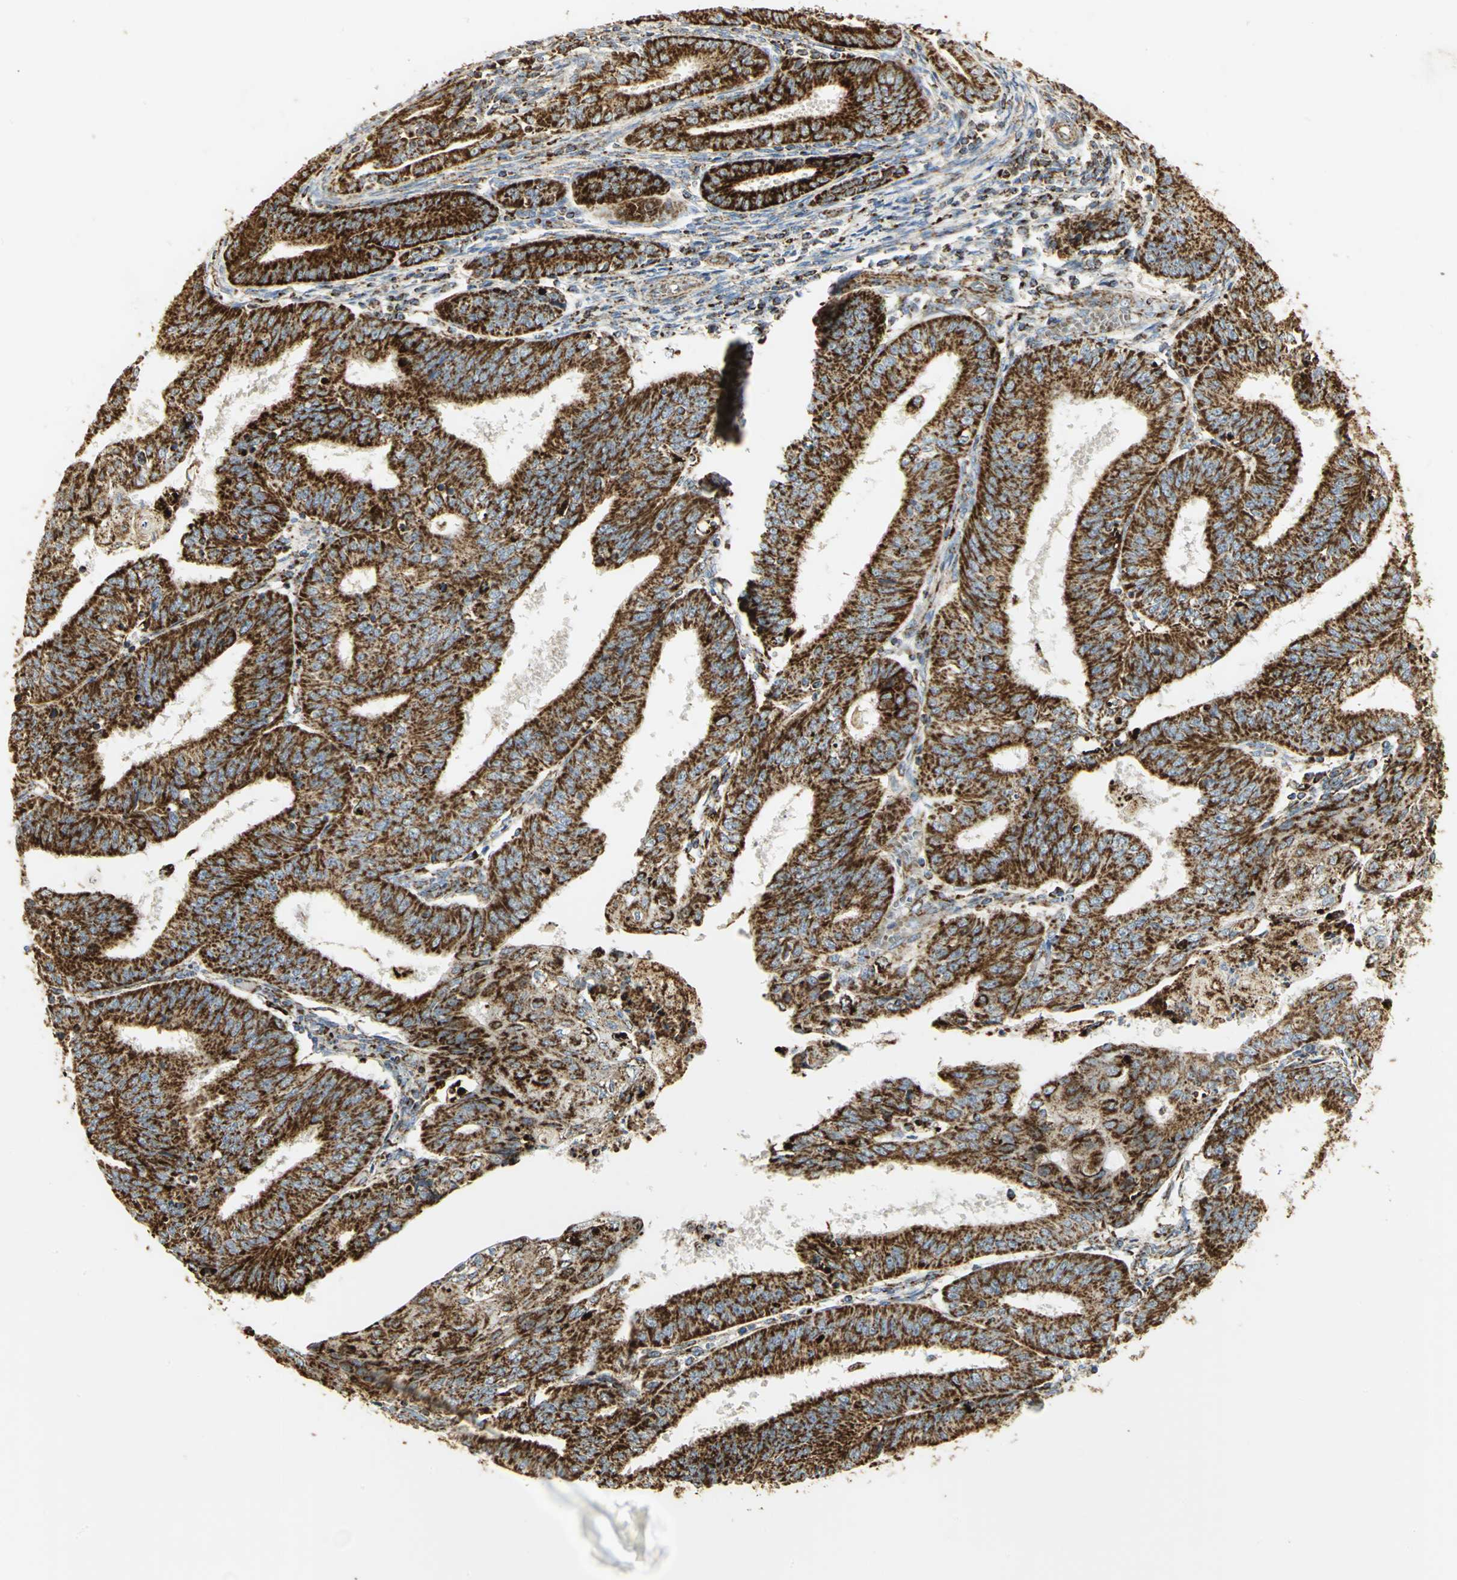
{"staining": {"intensity": "strong", "quantity": ">75%", "location": "cytoplasmic/membranous"}, "tissue": "endometrial cancer", "cell_type": "Tumor cells", "image_type": "cancer", "snomed": [{"axis": "morphology", "description": "Adenocarcinoma, NOS"}, {"axis": "topography", "description": "Endometrium"}], "caption": "Endometrial cancer tissue demonstrates strong cytoplasmic/membranous positivity in approximately >75% of tumor cells", "gene": "VDAC1", "patient": {"sex": "female", "age": 42}}